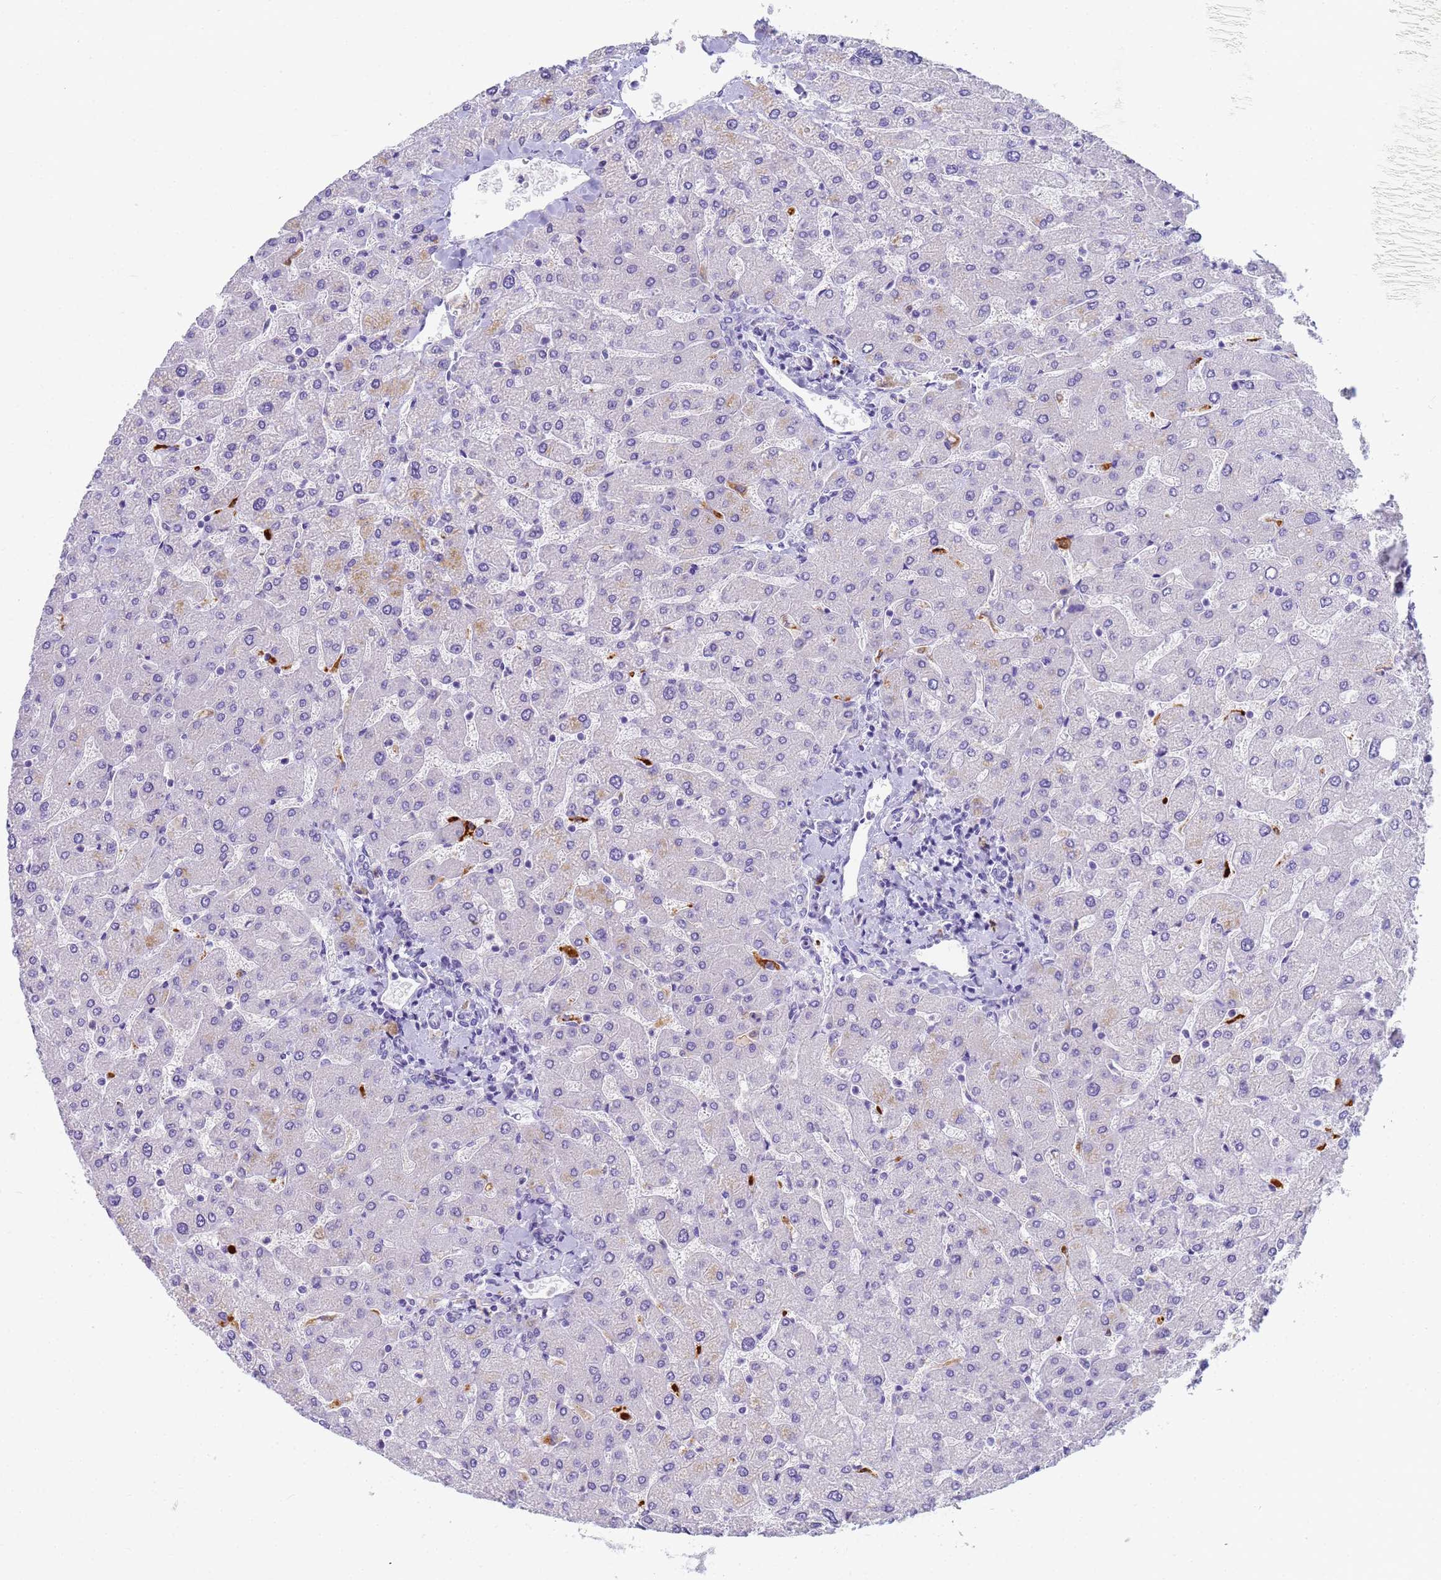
{"staining": {"intensity": "negative", "quantity": "none", "location": "none"}, "tissue": "liver", "cell_type": "Cholangiocytes", "image_type": "normal", "snomed": [{"axis": "morphology", "description": "Normal tissue, NOS"}, {"axis": "topography", "description": "Liver"}], "caption": "Unremarkable liver was stained to show a protein in brown. There is no significant staining in cholangiocytes. Nuclei are stained in blue.", "gene": "RNASE2", "patient": {"sex": "male", "age": 55}}